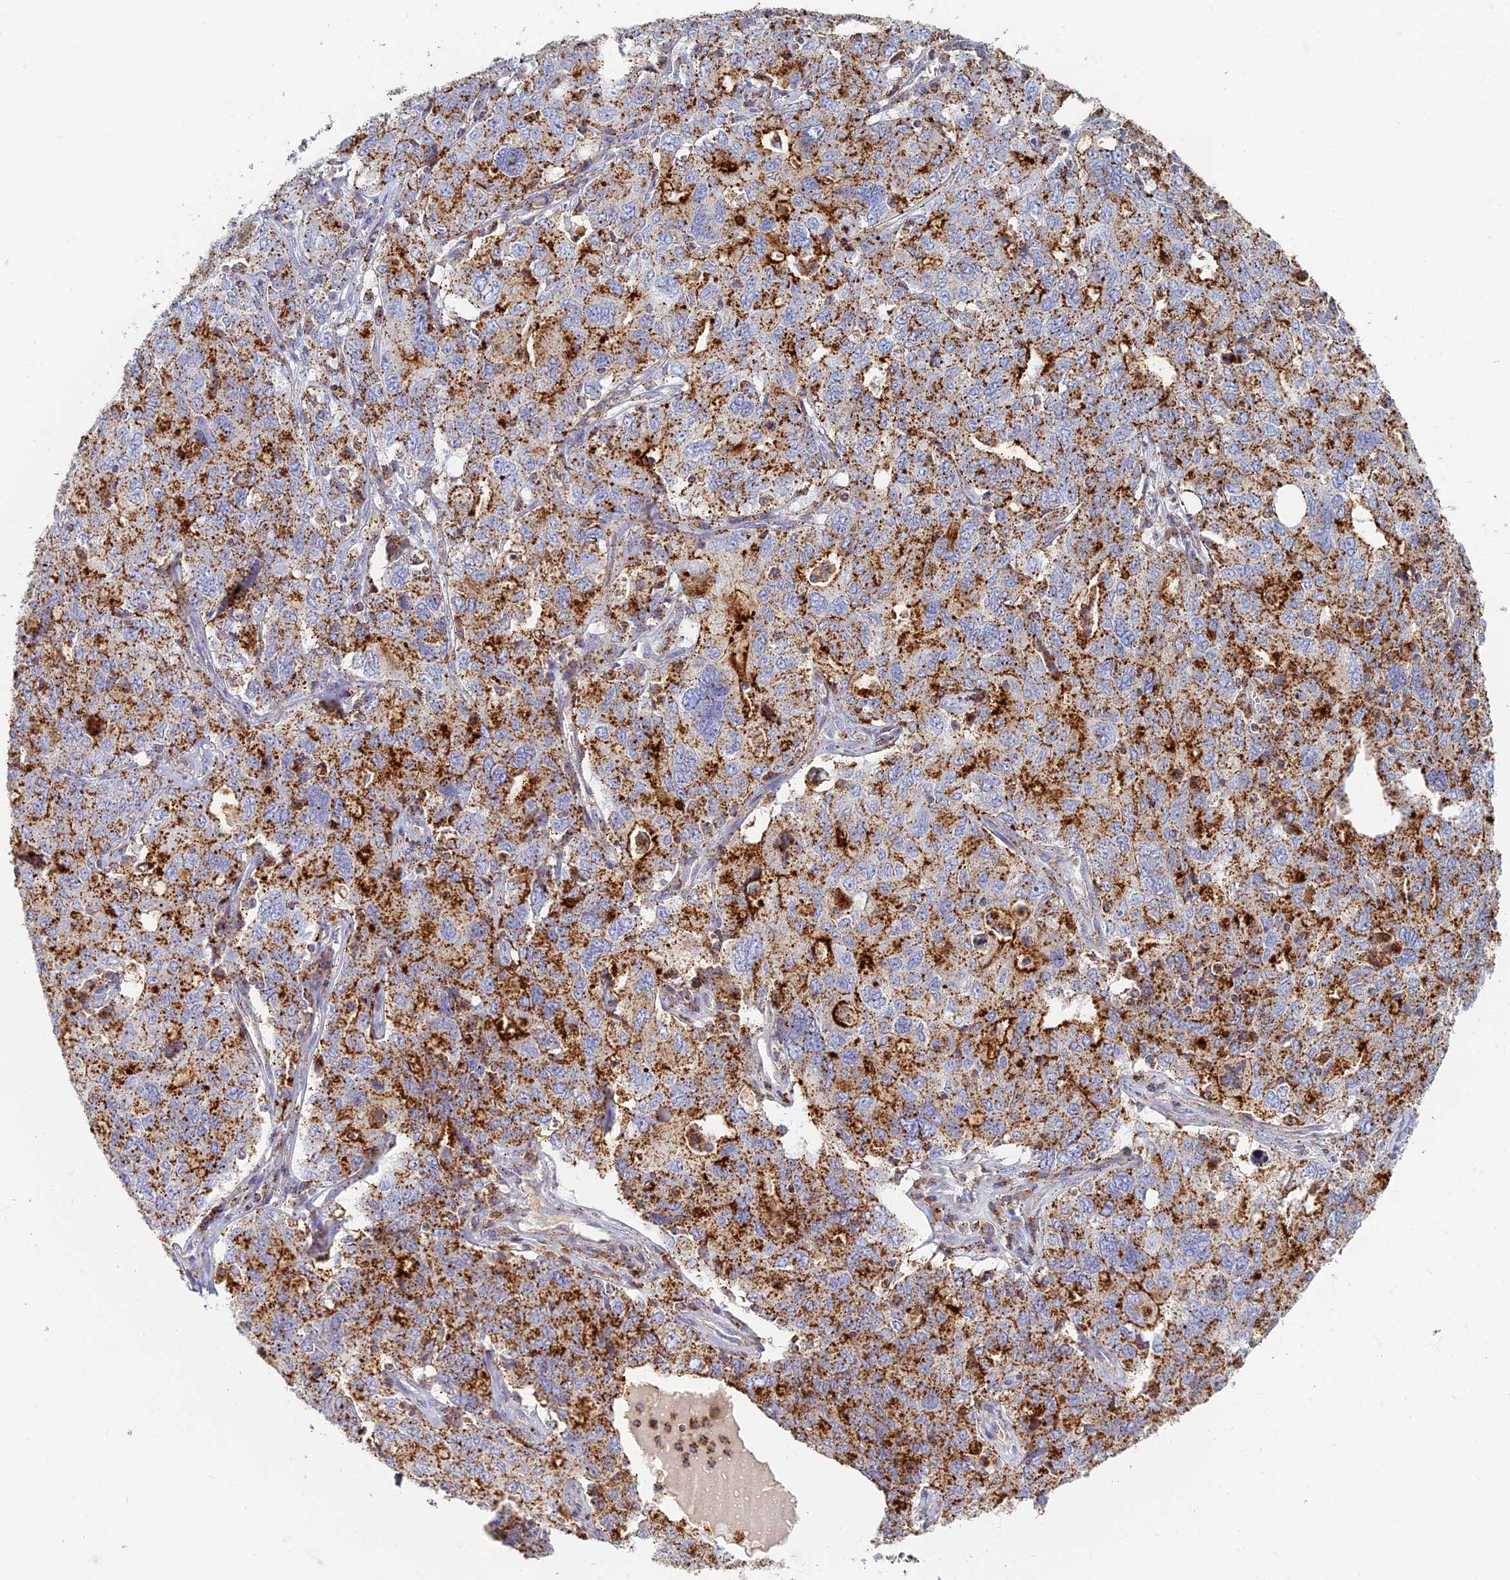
{"staining": {"intensity": "strong", "quantity": ">75%", "location": "cytoplasmic/membranous"}, "tissue": "ovarian cancer", "cell_type": "Tumor cells", "image_type": "cancer", "snomed": [{"axis": "morphology", "description": "Carcinoma, endometroid"}, {"axis": "topography", "description": "Ovary"}], "caption": "Approximately >75% of tumor cells in human ovarian endometroid carcinoma show strong cytoplasmic/membranous protein positivity as visualized by brown immunohistochemical staining.", "gene": "CHMP4B", "patient": {"sex": "female", "age": 62}}